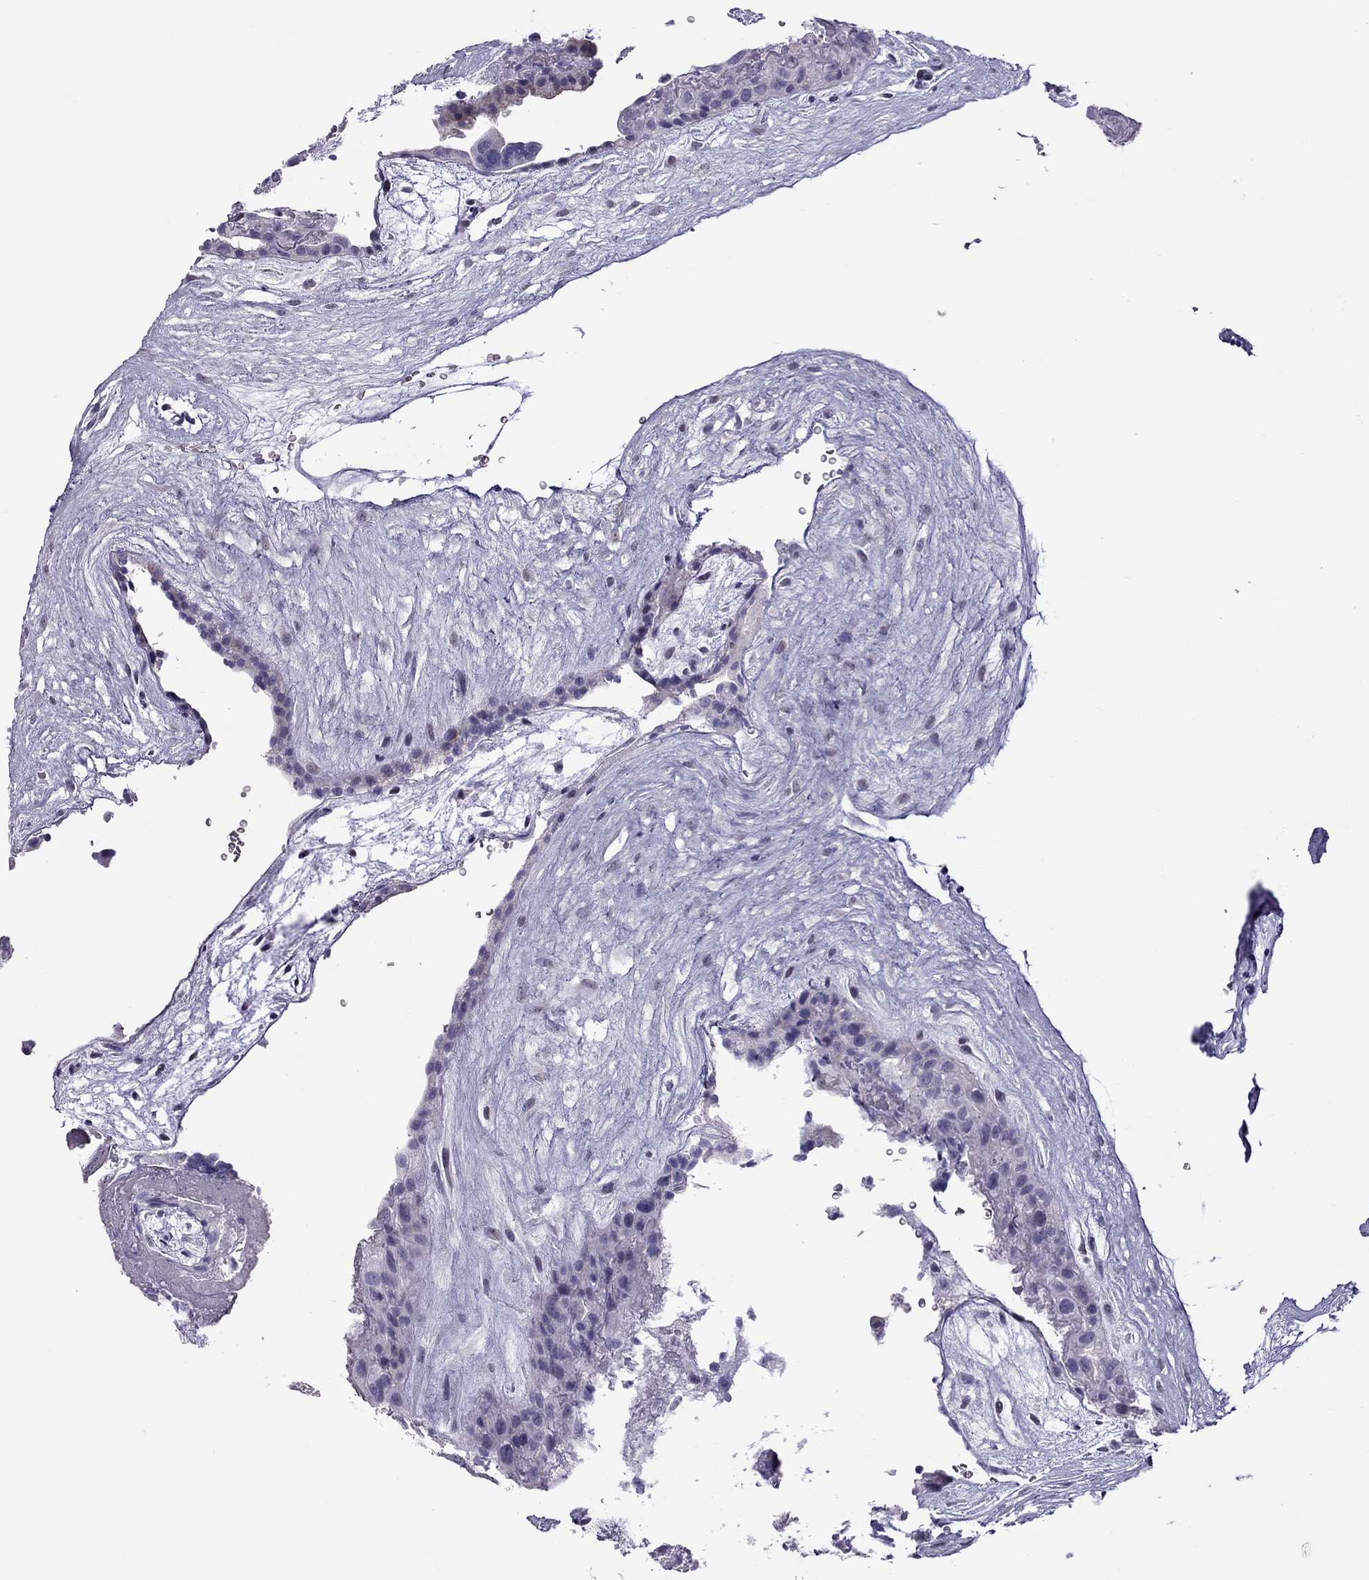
{"staining": {"intensity": "negative", "quantity": "none", "location": "none"}, "tissue": "placenta", "cell_type": "Decidual cells", "image_type": "normal", "snomed": [{"axis": "morphology", "description": "Normal tissue, NOS"}, {"axis": "topography", "description": "Placenta"}], "caption": "There is no significant expression in decidual cells of placenta. (Brightfield microscopy of DAB (3,3'-diaminobenzidine) immunohistochemistry (IHC) at high magnification).", "gene": "TEX14", "patient": {"sex": "female", "age": 19}}